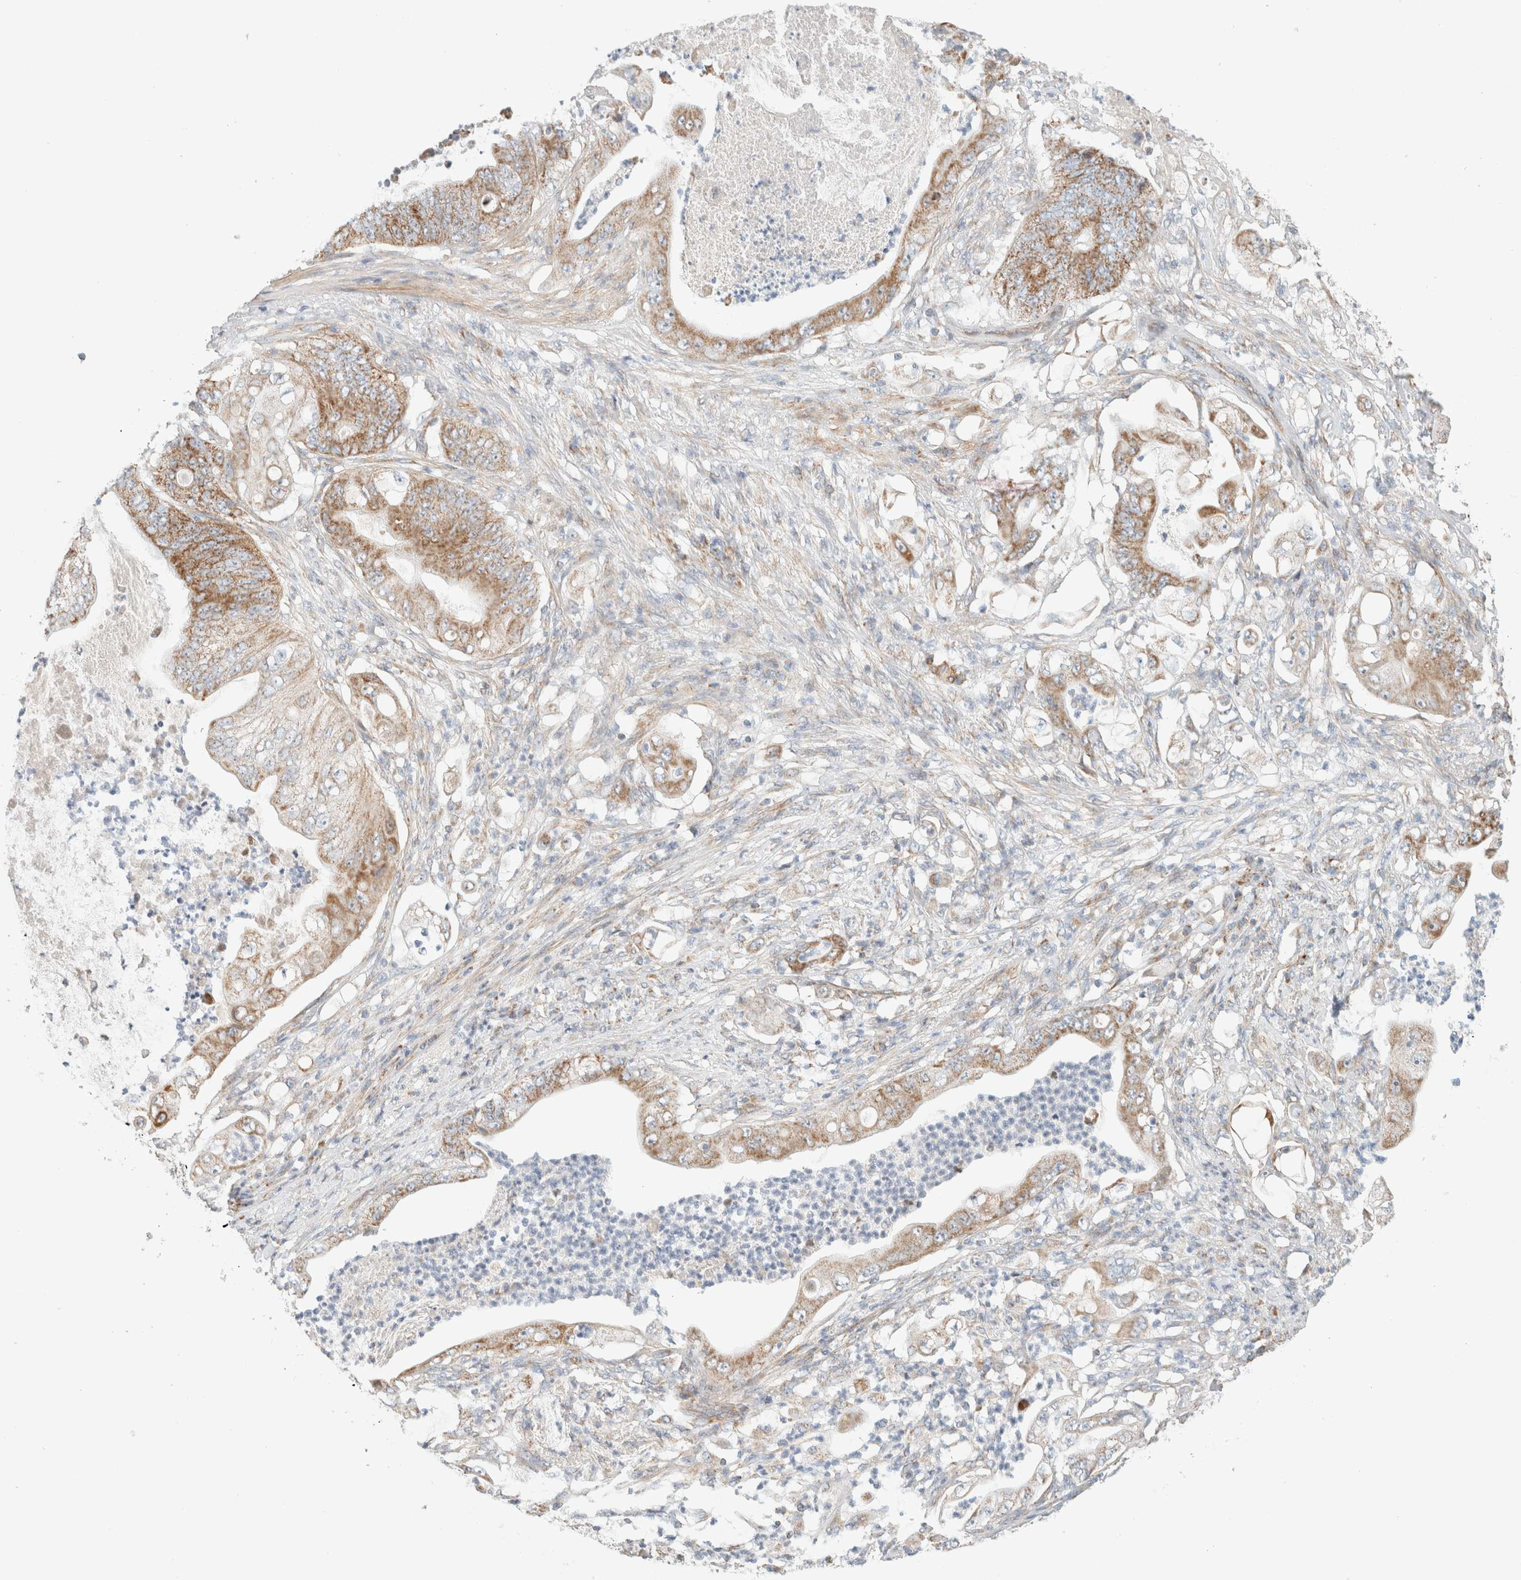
{"staining": {"intensity": "moderate", "quantity": ">75%", "location": "cytoplasmic/membranous"}, "tissue": "stomach cancer", "cell_type": "Tumor cells", "image_type": "cancer", "snomed": [{"axis": "morphology", "description": "Adenocarcinoma, NOS"}, {"axis": "topography", "description": "Stomach"}], "caption": "Immunohistochemical staining of human stomach adenocarcinoma reveals medium levels of moderate cytoplasmic/membranous protein staining in about >75% of tumor cells. (DAB (3,3'-diaminobenzidine) IHC with brightfield microscopy, high magnification).", "gene": "MRM3", "patient": {"sex": "female", "age": 73}}